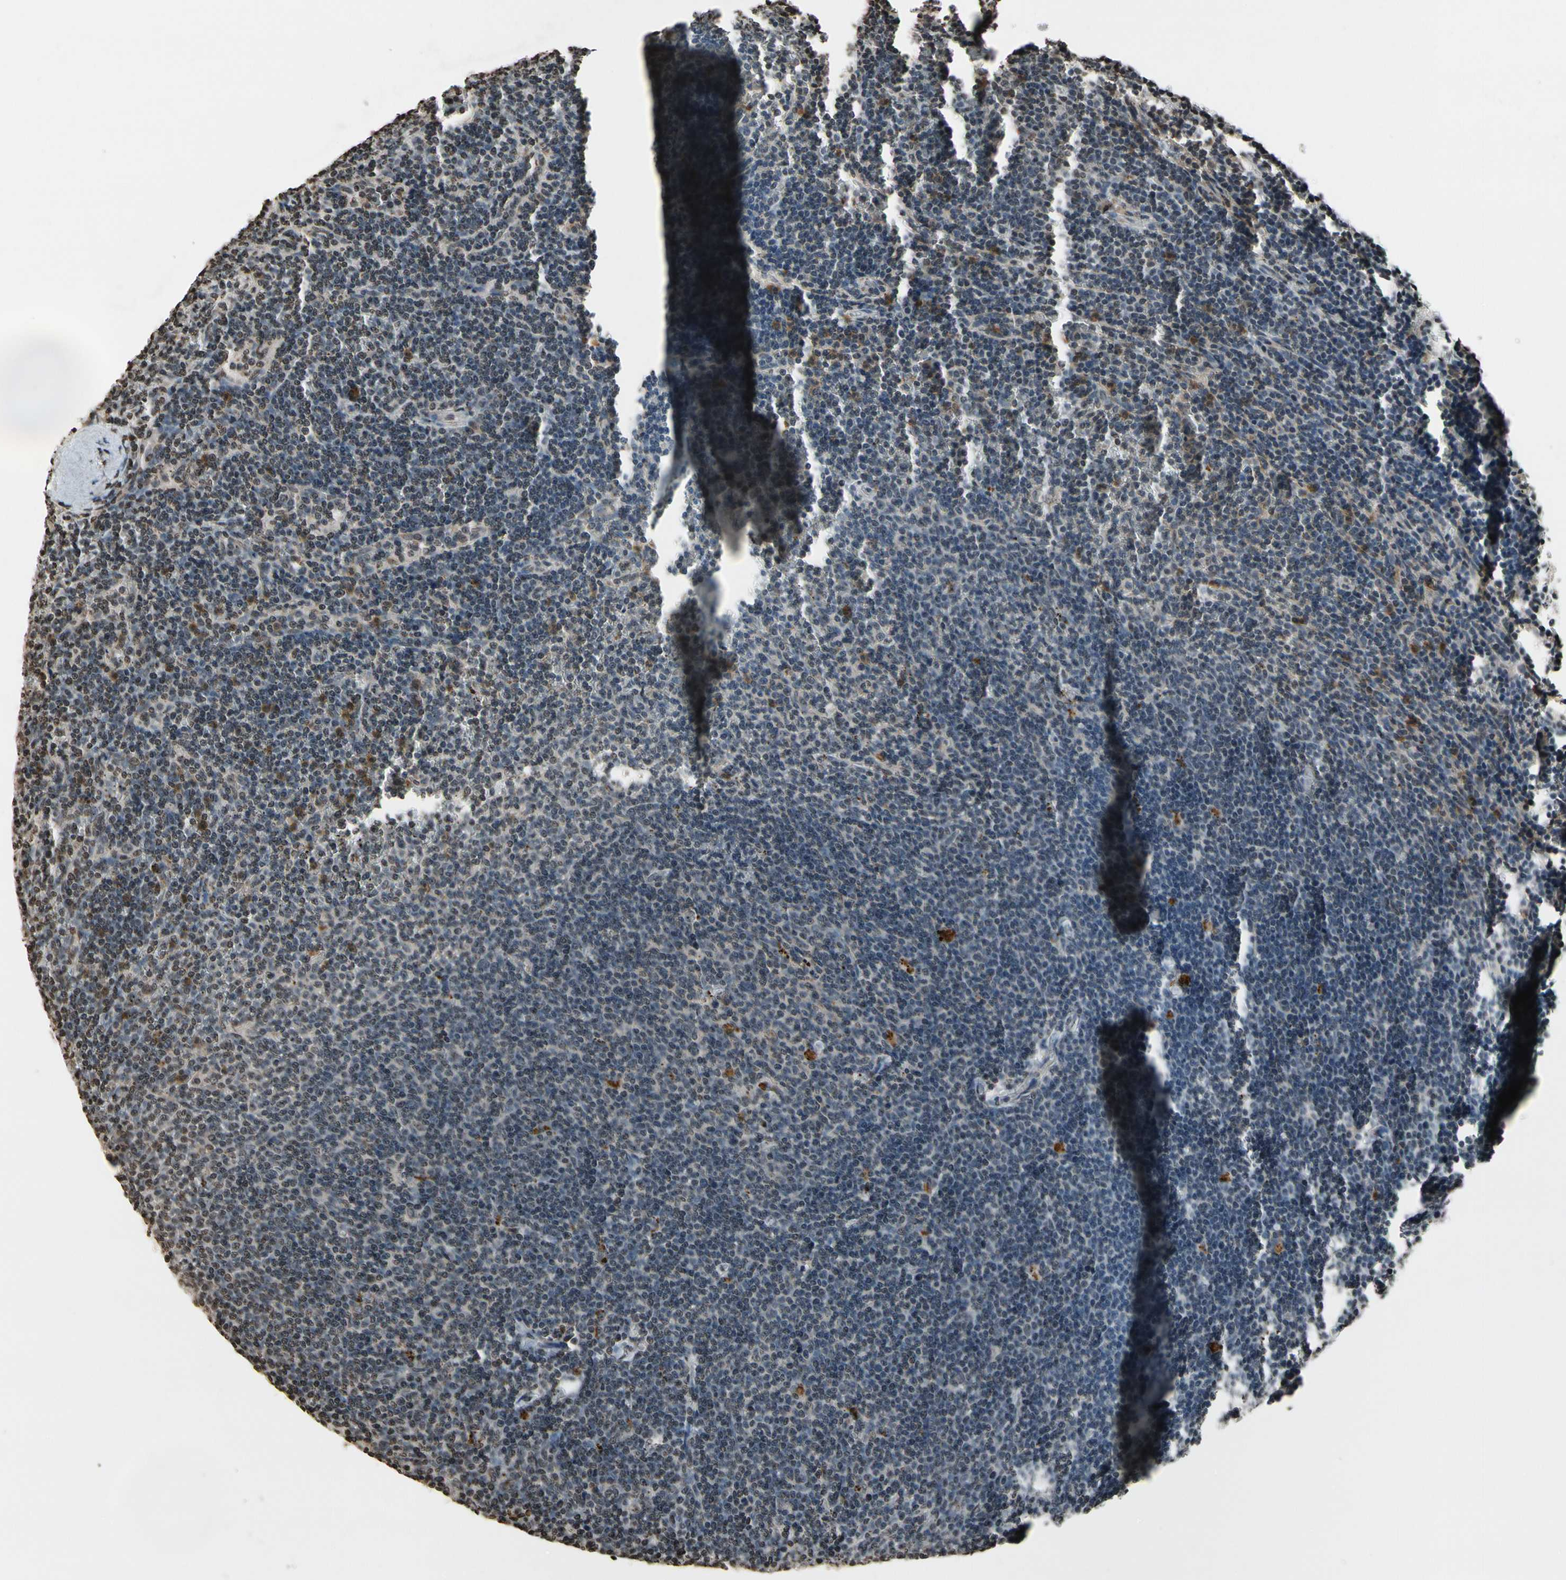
{"staining": {"intensity": "negative", "quantity": "none", "location": "none"}, "tissue": "lymphoma", "cell_type": "Tumor cells", "image_type": "cancer", "snomed": [{"axis": "morphology", "description": "Malignant lymphoma, non-Hodgkin's type, Low grade"}, {"axis": "topography", "description": "Spleen"}], "caption": "This is an immunohistochemistry histopathology image of human low-grade malignant lymphoma, non-Hodgkin's type. There is no expression in tumor cells.", "gene": "HIPK2", "patient": {"sex": "female", "age": 50}}